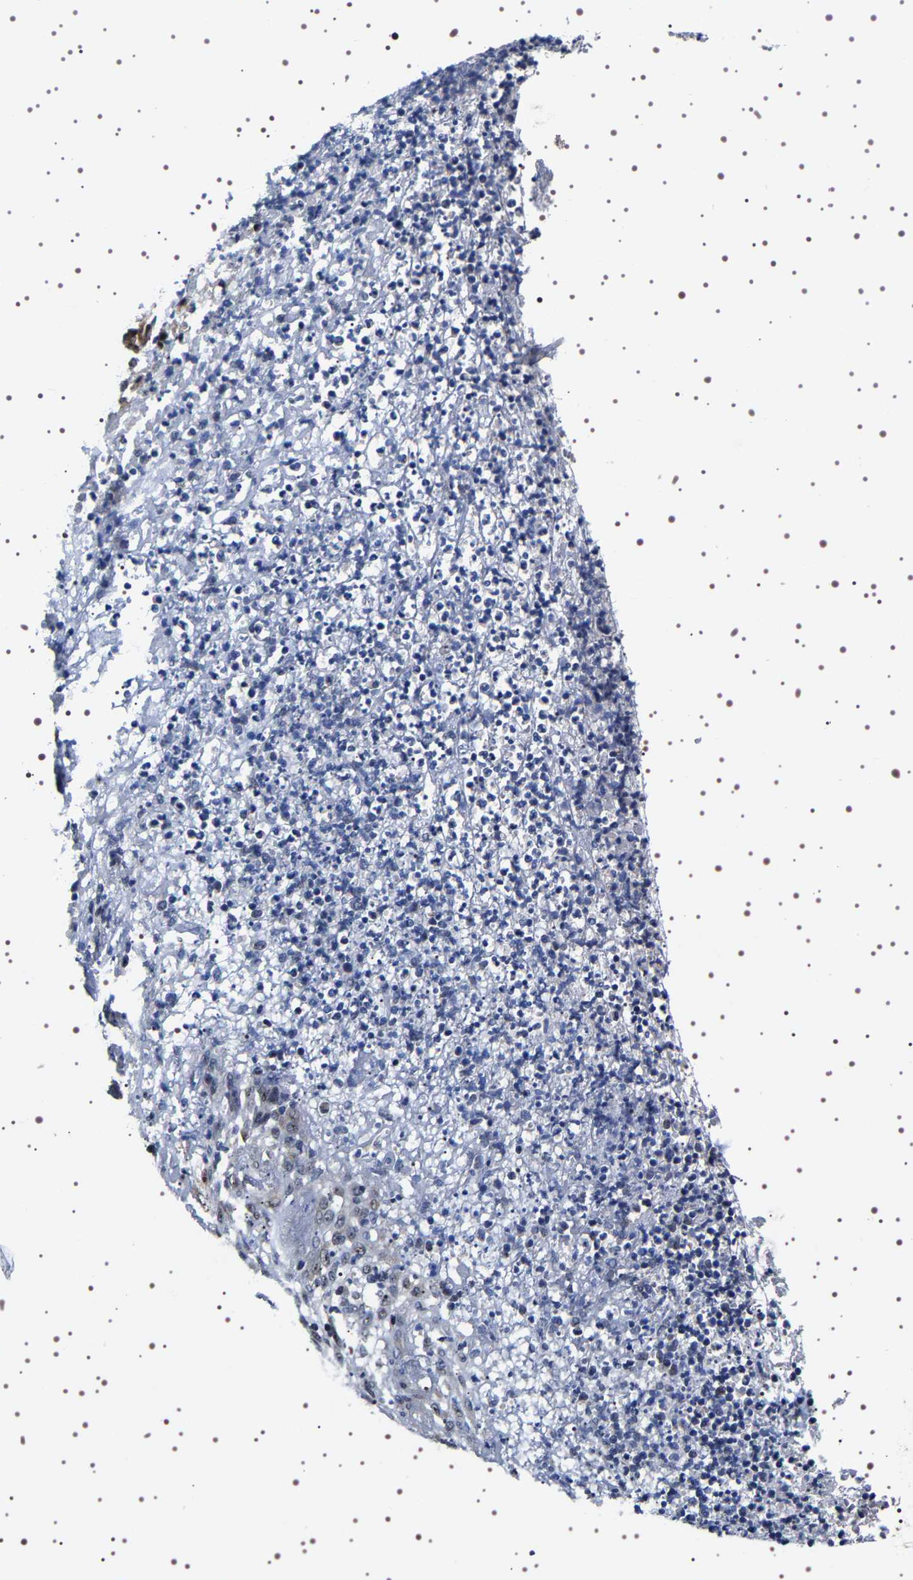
{"staining": {"intensity": "strong", "quantity": "25%-75%", "location": "nuclear"}, "tissue": "stomach cancer", "cell_type": "Tumor cells", "image_type": "cancer", "snomed": [{"axis": "morphology", "description": "Adenocarcinoma, NOS"}, {"axis": "topography", "description": "Stomach"}], "caption": "Immunohistochemical staining of stomach cancer (adenocarcinoma) demonstrates high levels of strong nuclear protein staining in about 25%-75% of tumor cells. (DAB = brown stain, brightfield microscopy at high magnification).", "gene": "GNL3", "patient": {"sex": "female", "age": 73}}